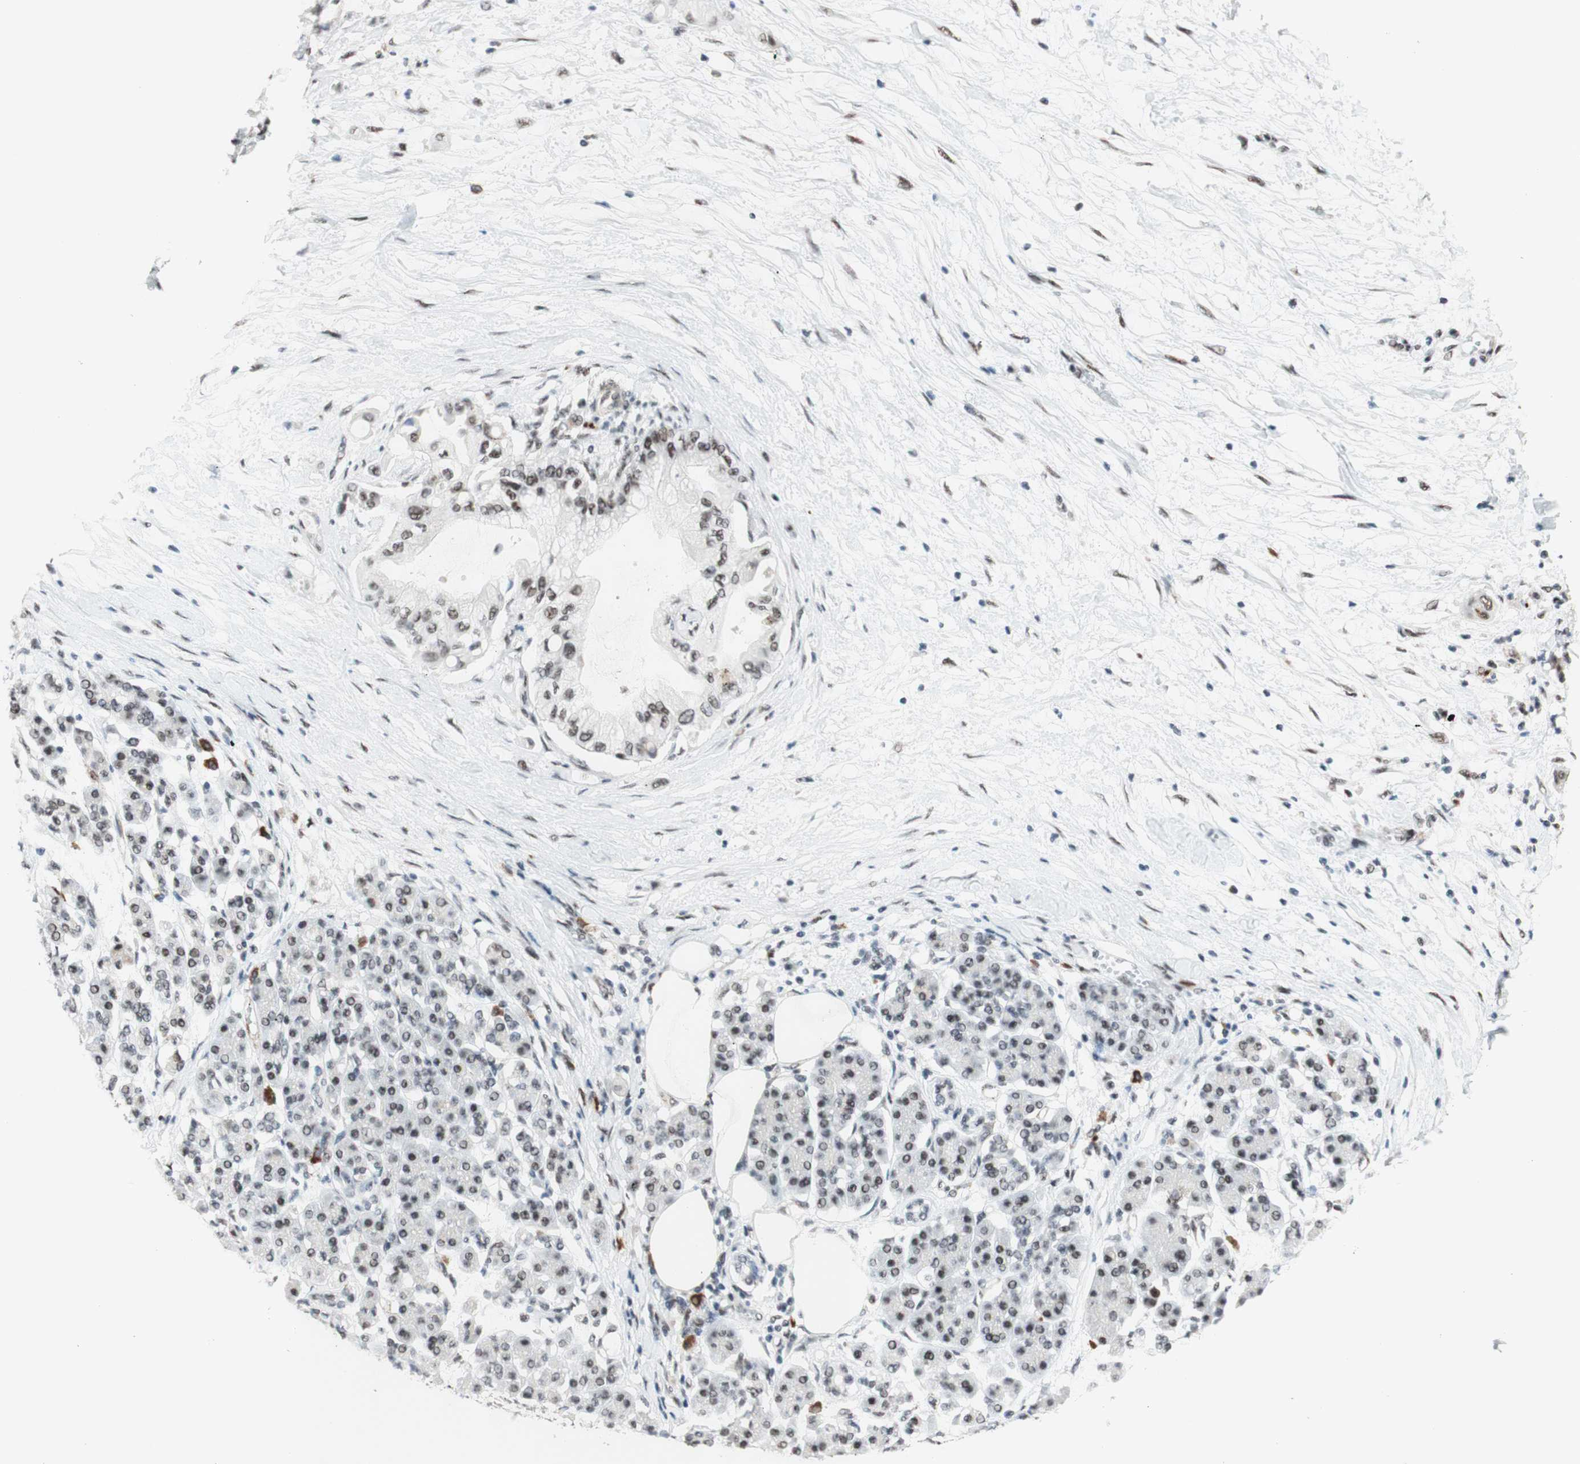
{"staining": {"intensity": "negative", "quantity": "none", "location": "none"}, "tissue": "pancreatic cancer", "cell_type": "Tumor cells", "image_type": "cancer", "snomed": [{"axis": "morphology", "description": "Adenocarcinoma, NOS"}, {"axis": "morphology", "description": "Adenocarcinoma, metastatic, NOS"}, {"axis": "topography", "description": "Lymph node"}, {"axis": "topography", "description": "Pancreas"}, {"axis": "topography", "description": "Duodenum"}], "caption": "DAB immunohistochemical staining of human pancreatic cancer (metastatic adenocarcinoma) displays no significant staining in tumor cells.", "gene": "PRPF19", "patient": {"sex": "female", "age": 64}}